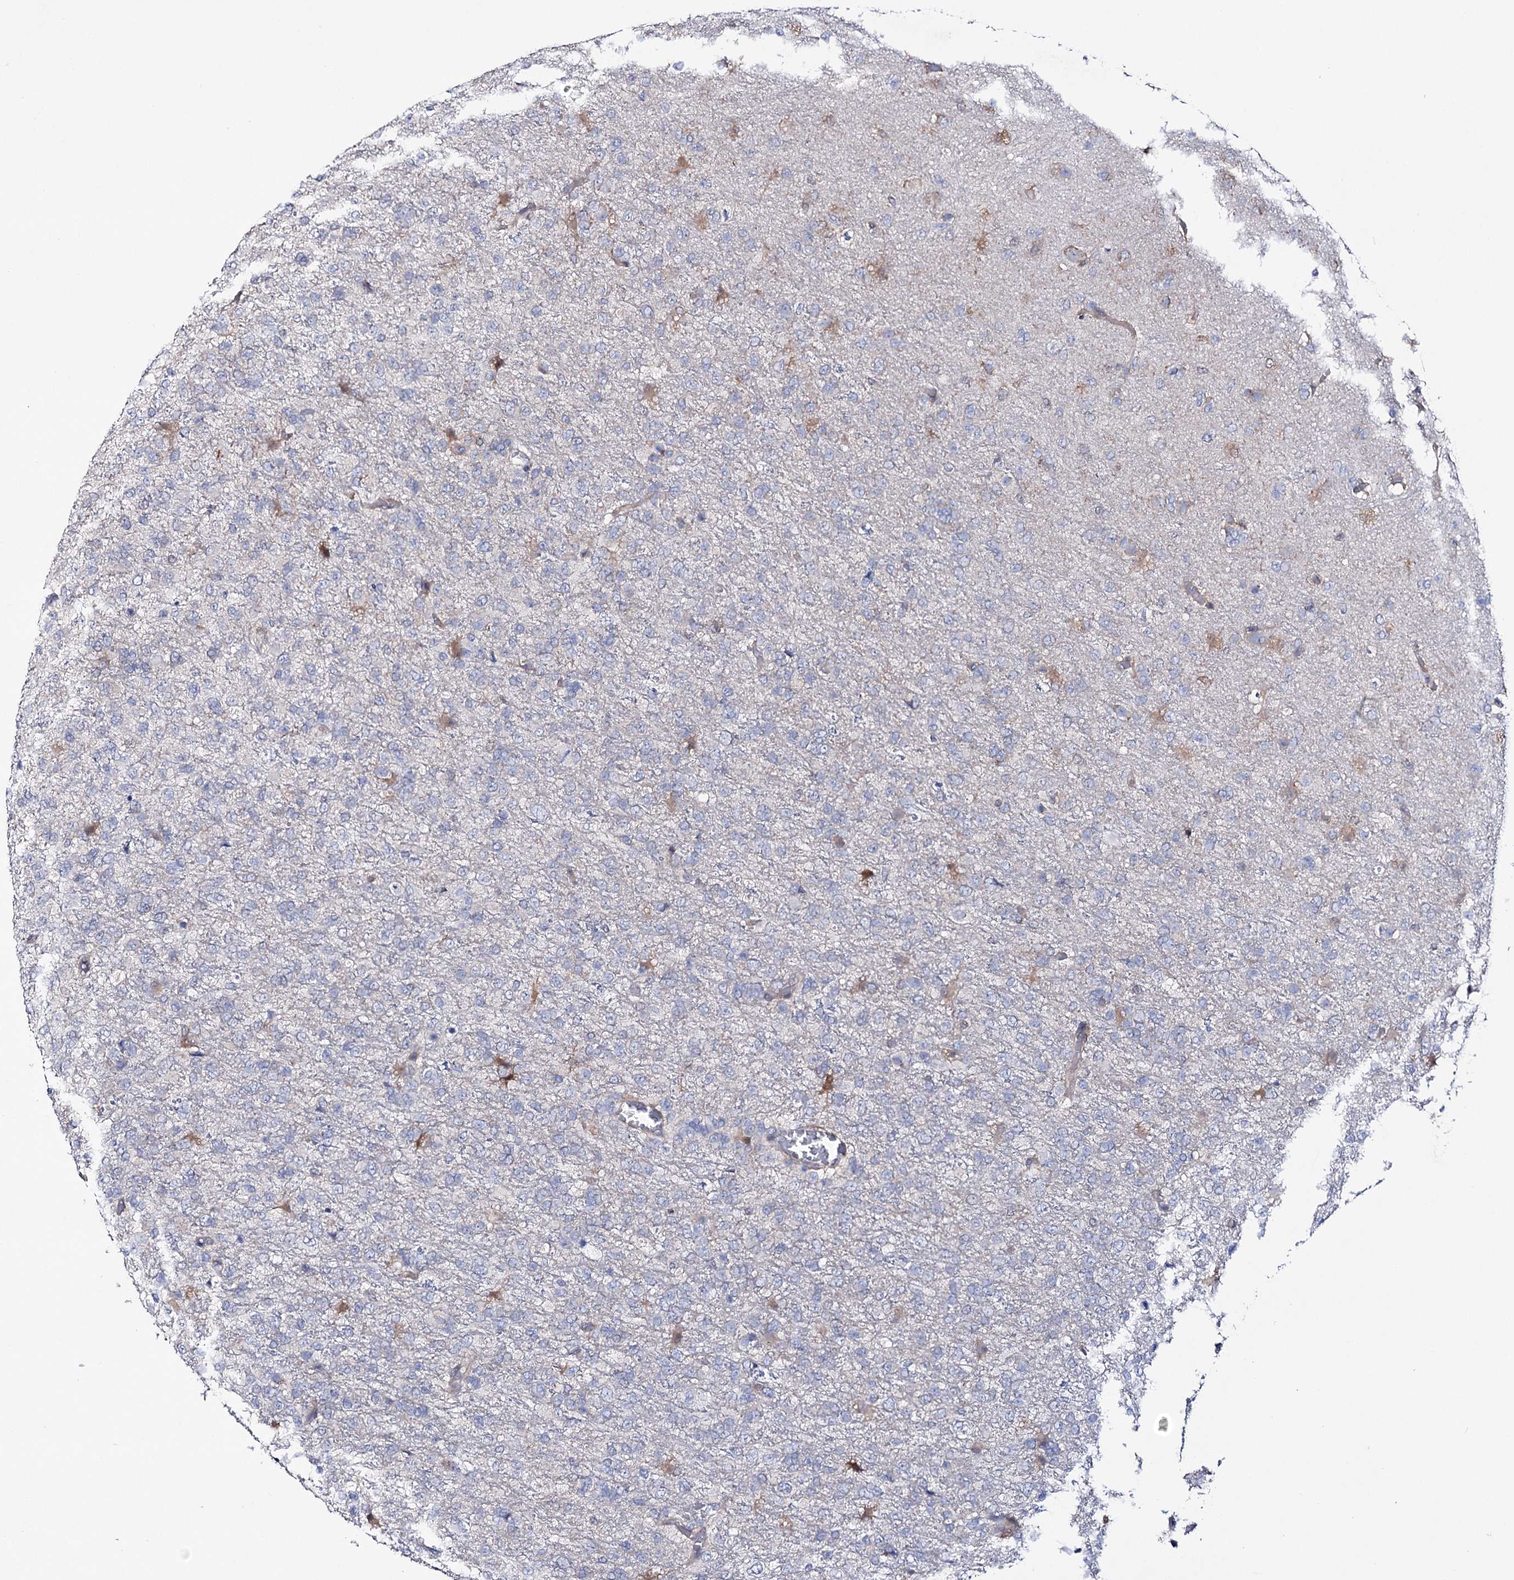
{"staining": {"intensity": "moderate", "quantity": "<25%", "location": "cytoplasmic/membranous"}, "tissue": "glioma", "cell_type": "Tumor cells", "image_type": "cancer", "snomed": [{"axis": "morphology", "description": "Glioma, malignant, High grade"}, {"axis": "topography", "description": "Brain"}], "caption": "Human malignant glioma (high-grade) stained with a protein marker shows moderate staining in tumor cells.", "gene": "PTER", "patient": {"sex": "female", "age": 74}}